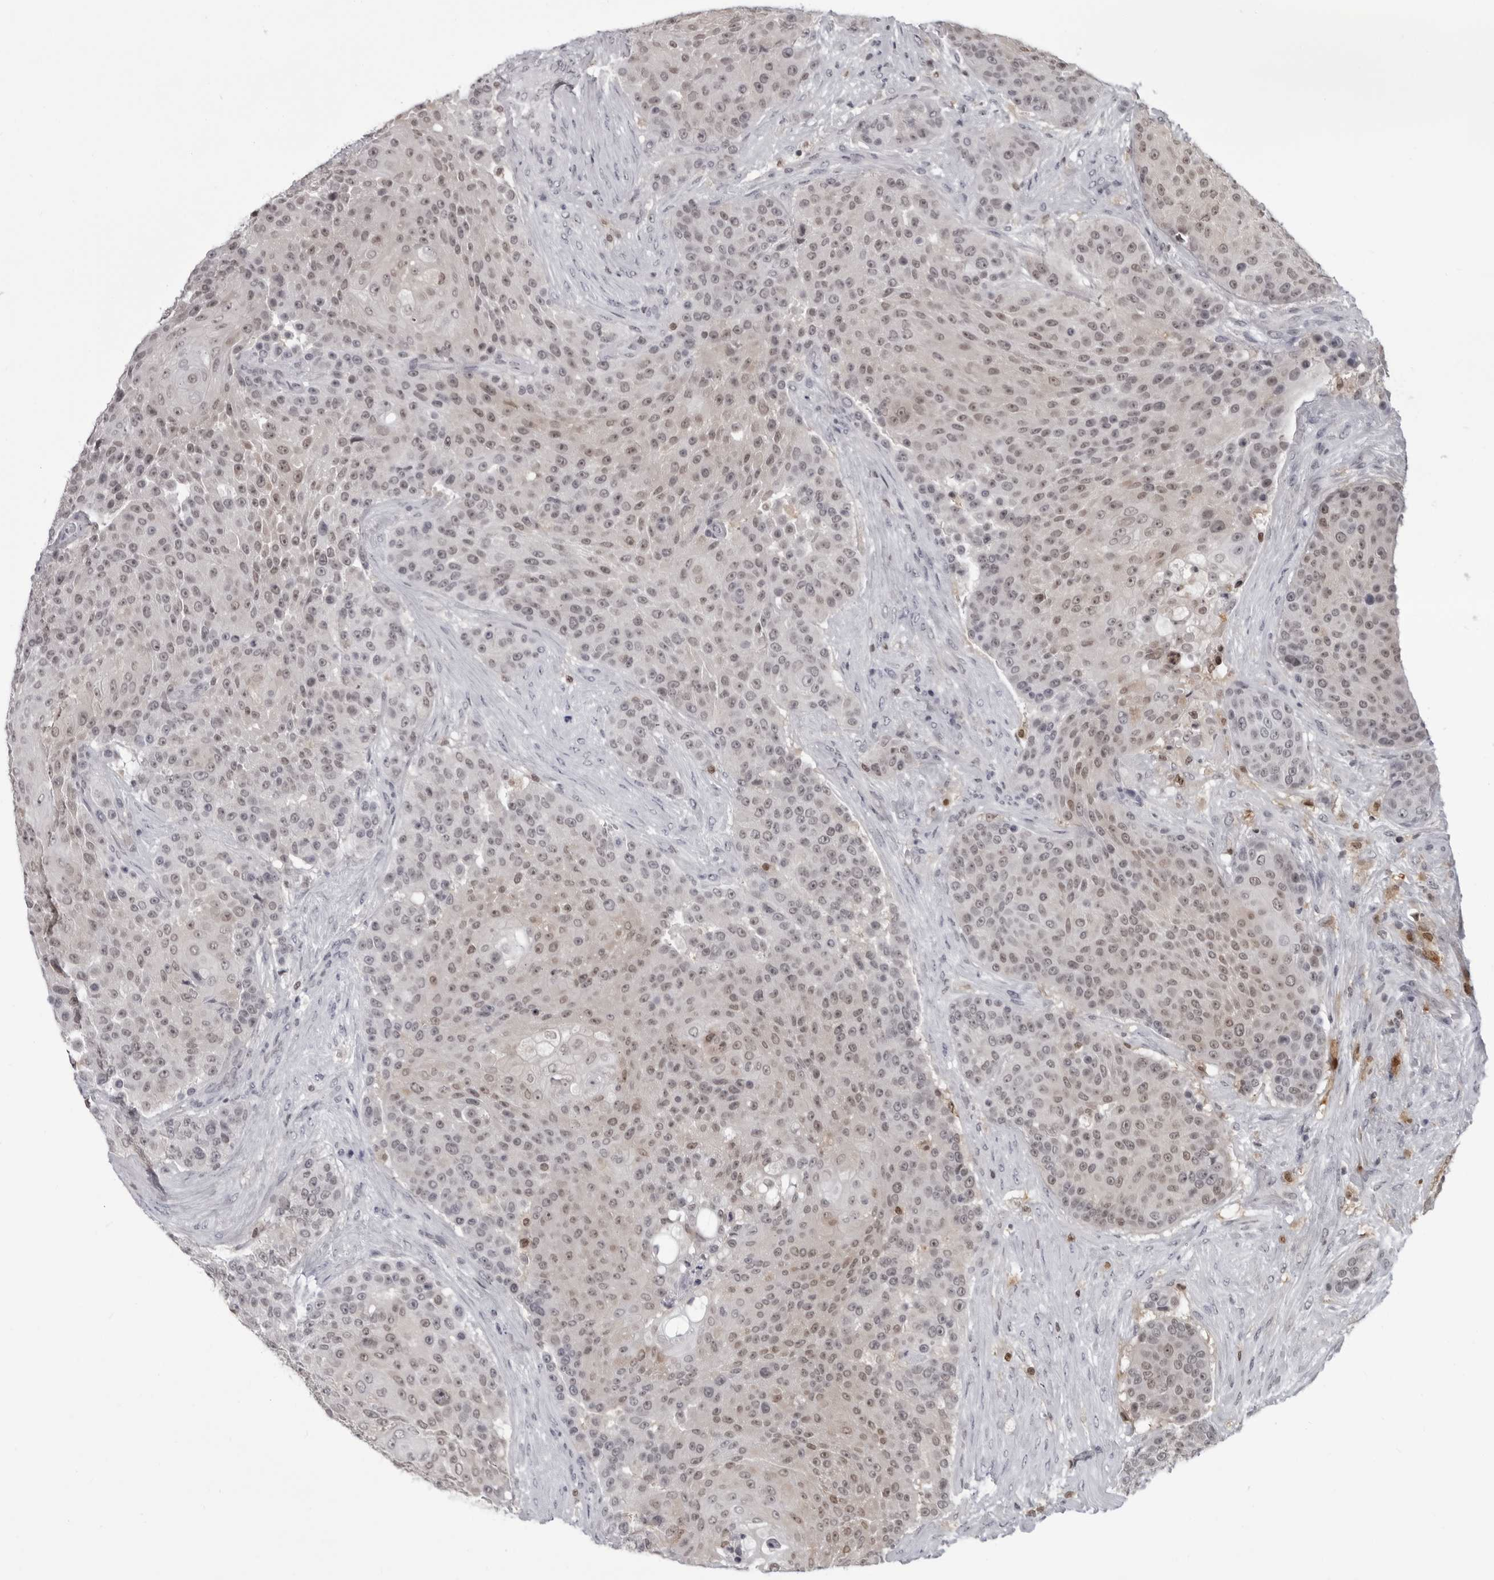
{"staining": {"intensity": "weak", "quantity": "25%-75%", "location": "nuclear"}, "tissue": "urothelial cancer", "cell_type": "Tumor cells", "image_type": "cancer", "snomed": [{"axis": "morphology", "description": "Urothelial carcinoma, High grade"}, {"axis": "topography", "description": "Urinary bladder"}], "caption": "Immunohistochemical staining of human urothelial cancer shows weak nuclear protein expression in about 25%-75% of tumor cells.", "gene": "LZIC", "patient": {"sex": "female", "age": 63}}